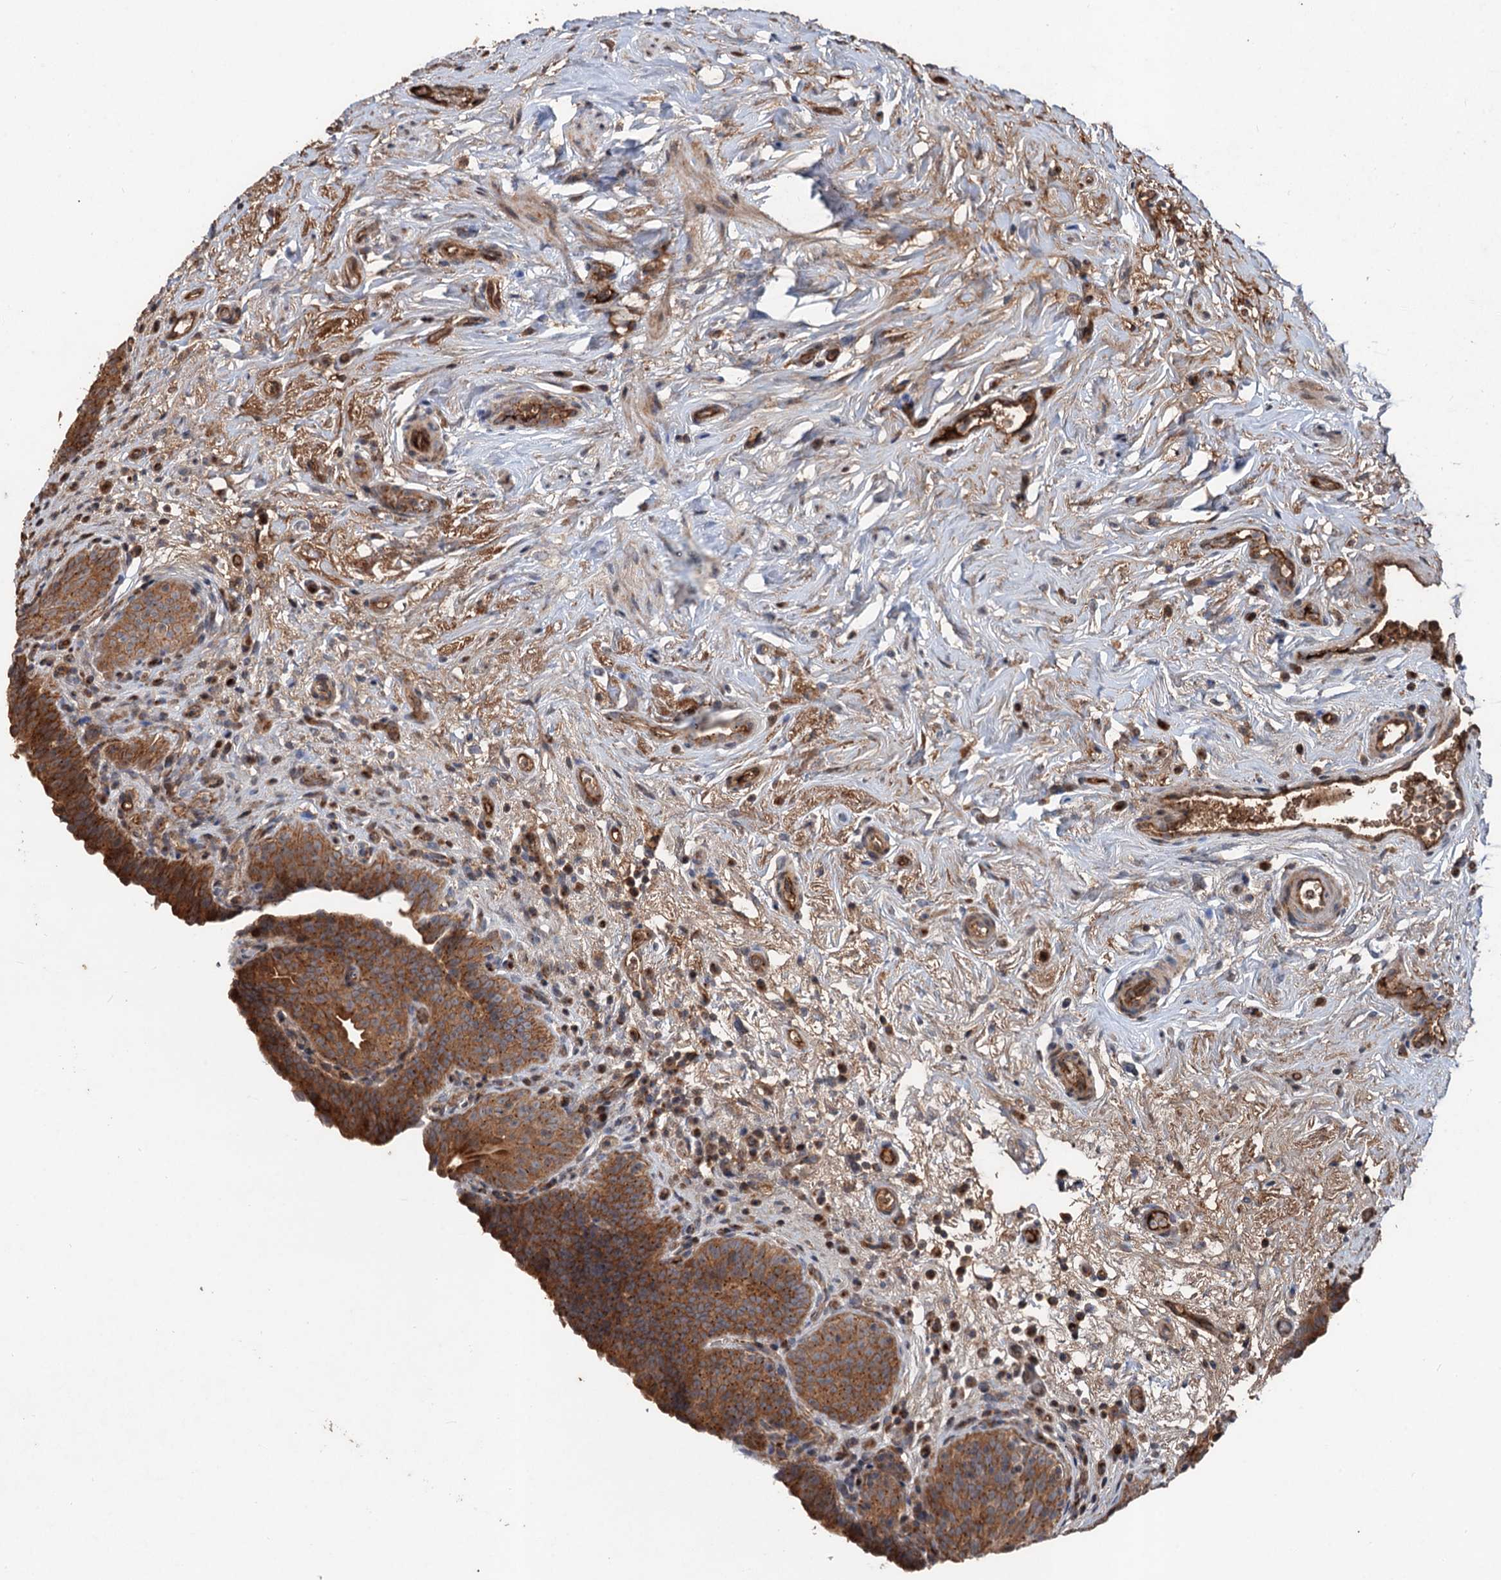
{"staining": {"intensity": "strong", "quantity": ">75%", "location": "cytoplasmic/membranous"}, "tissue": "urinary bladder", "cell_type": "Urothelial cells", "image_type": "normal", "snomed": [{"axis": "morphology", "description": "Normal tissue, NOS"}, {"axis": "topography", "description": "Urinary bladder"}], "caption": "Immunohistochemical staining of normal urinary bladder exhibits strong cytoplasmic/membranous protein expression in about >75% of urothelial cells. (IHC, brightfield microscopy, high magnification).", "gene": "DEXI", "patient": {"sex": "male", "age": 83}}